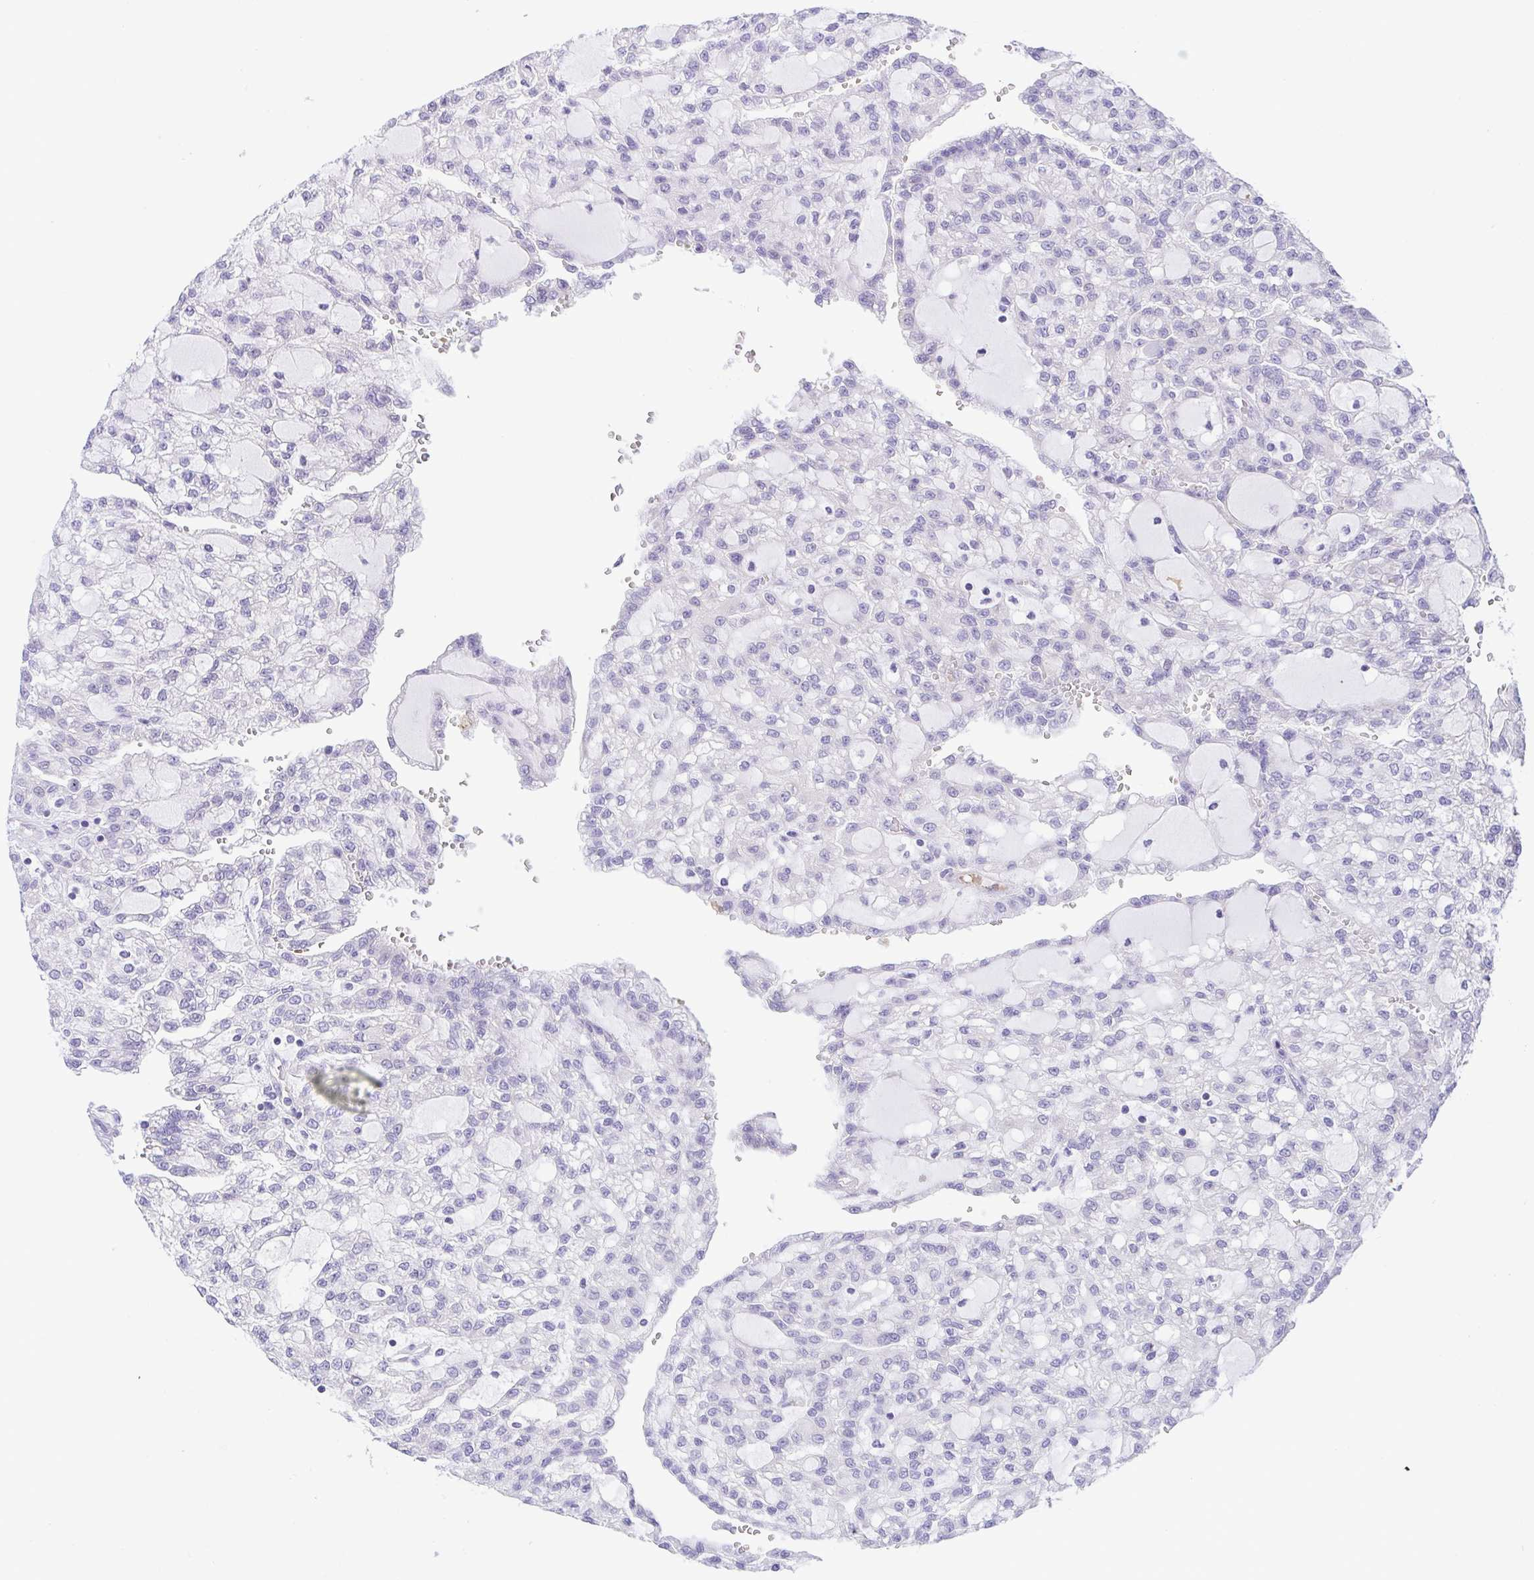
{"staining": {"intensity": "negative", "quantity": "none", "location": "none"}, "tissue": "renal cancer", "cell_type": "Tumor cells", "image_type": "cancer", "snomed": [{"axis": "morphology", "description": "Adenocarcinoma, NOS"}, {"axis": "topography", "description": "Kidney"}], "caption": "Tumor cells show no significant protein staining in renal cancer.", "gene": "LUZP4", "patient": {"sex": "male", "age": 63}}